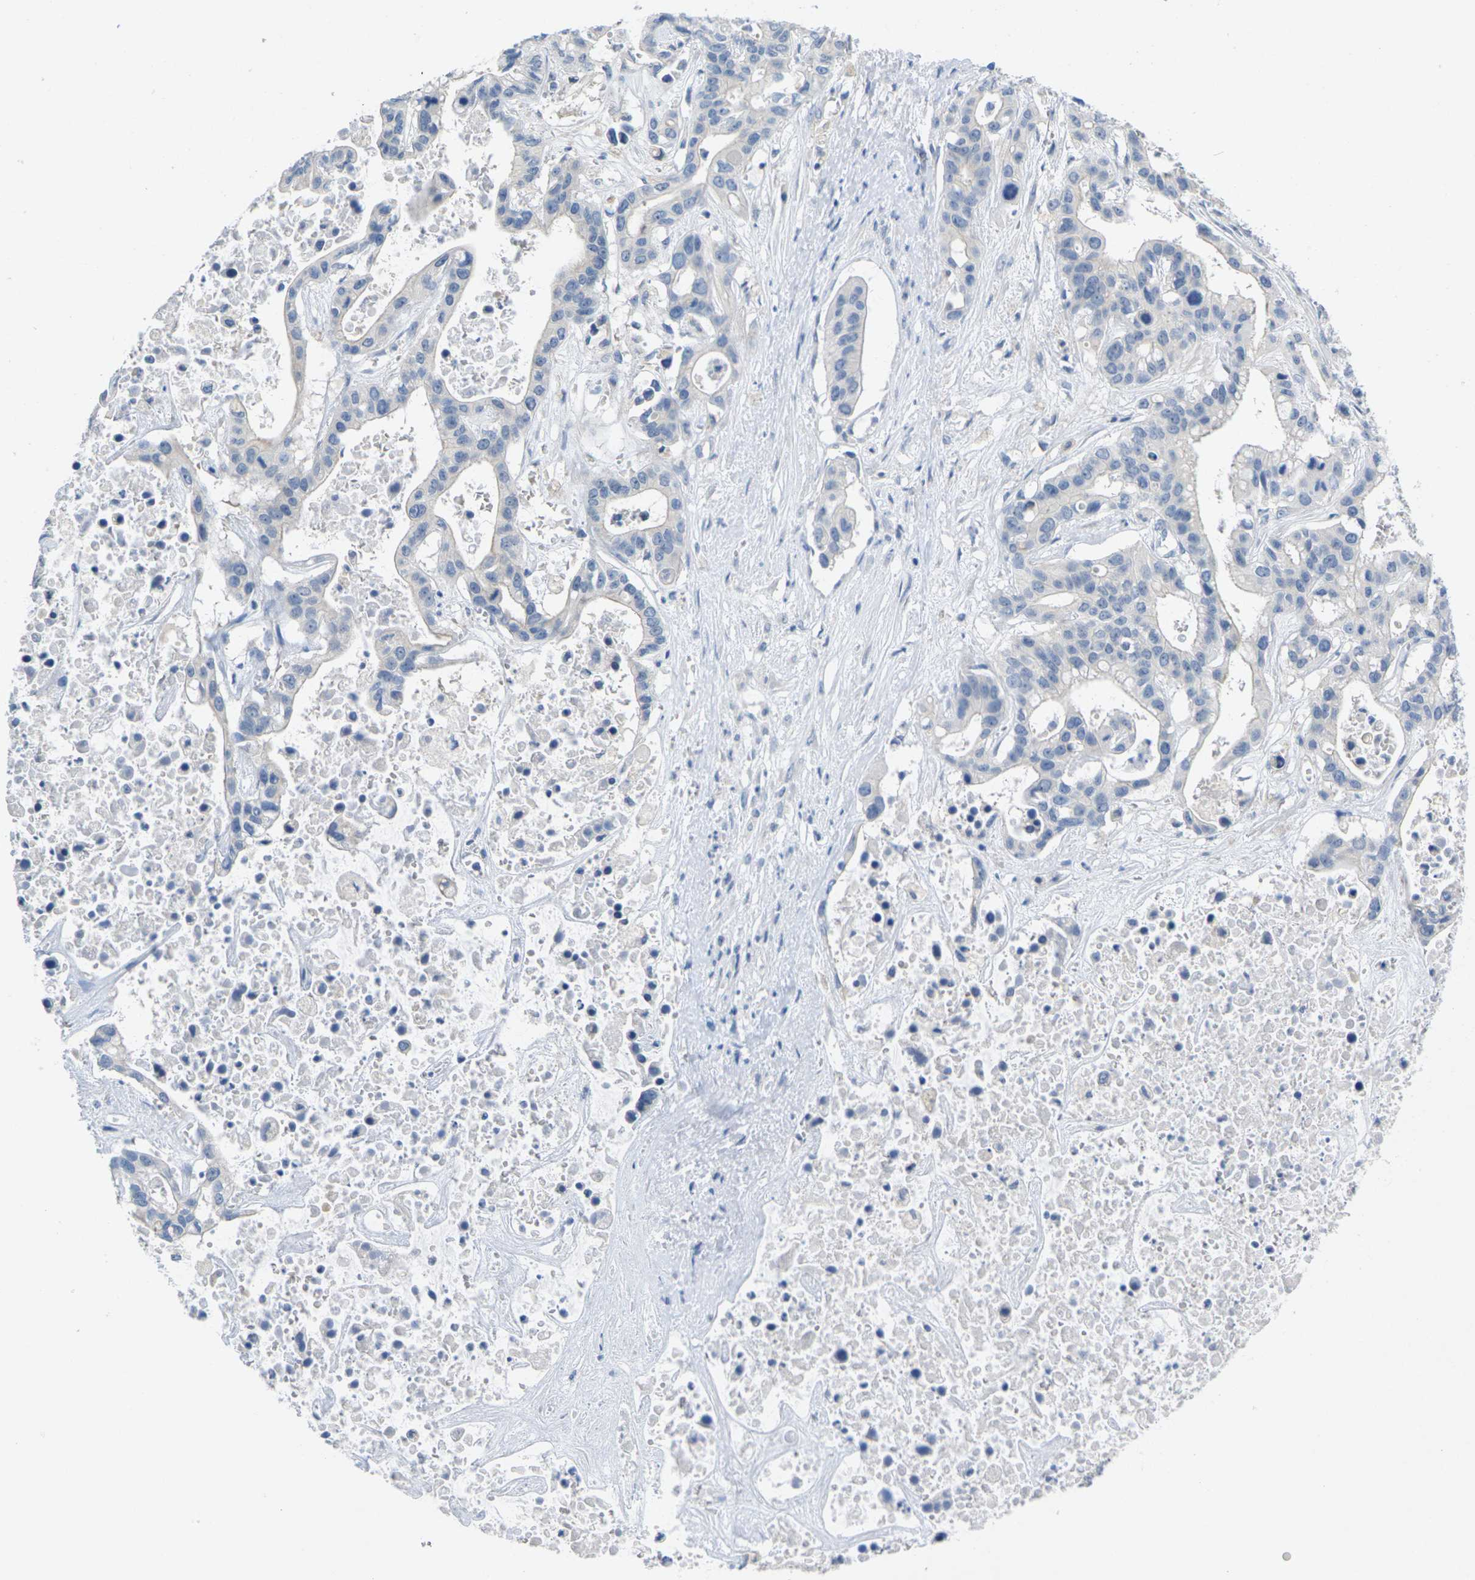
{"staining": {"intensity": "negative", "quantity": "none", "location": "none"}, "tissue": "liver cancer", "cell_type": "Tumor cells", "image_type": "cancer", "snomed": [{"axis": "morphology", "description": "Cholangiocarcinoma"}, {"axis": "topography", "description": "Liver"}], "caption": "An image of human cholangiocarcinoma (liver) is negative for staining in tumor cells.", "gene": "TNNI3", "patient": {"sex": "female", "age": 65}}